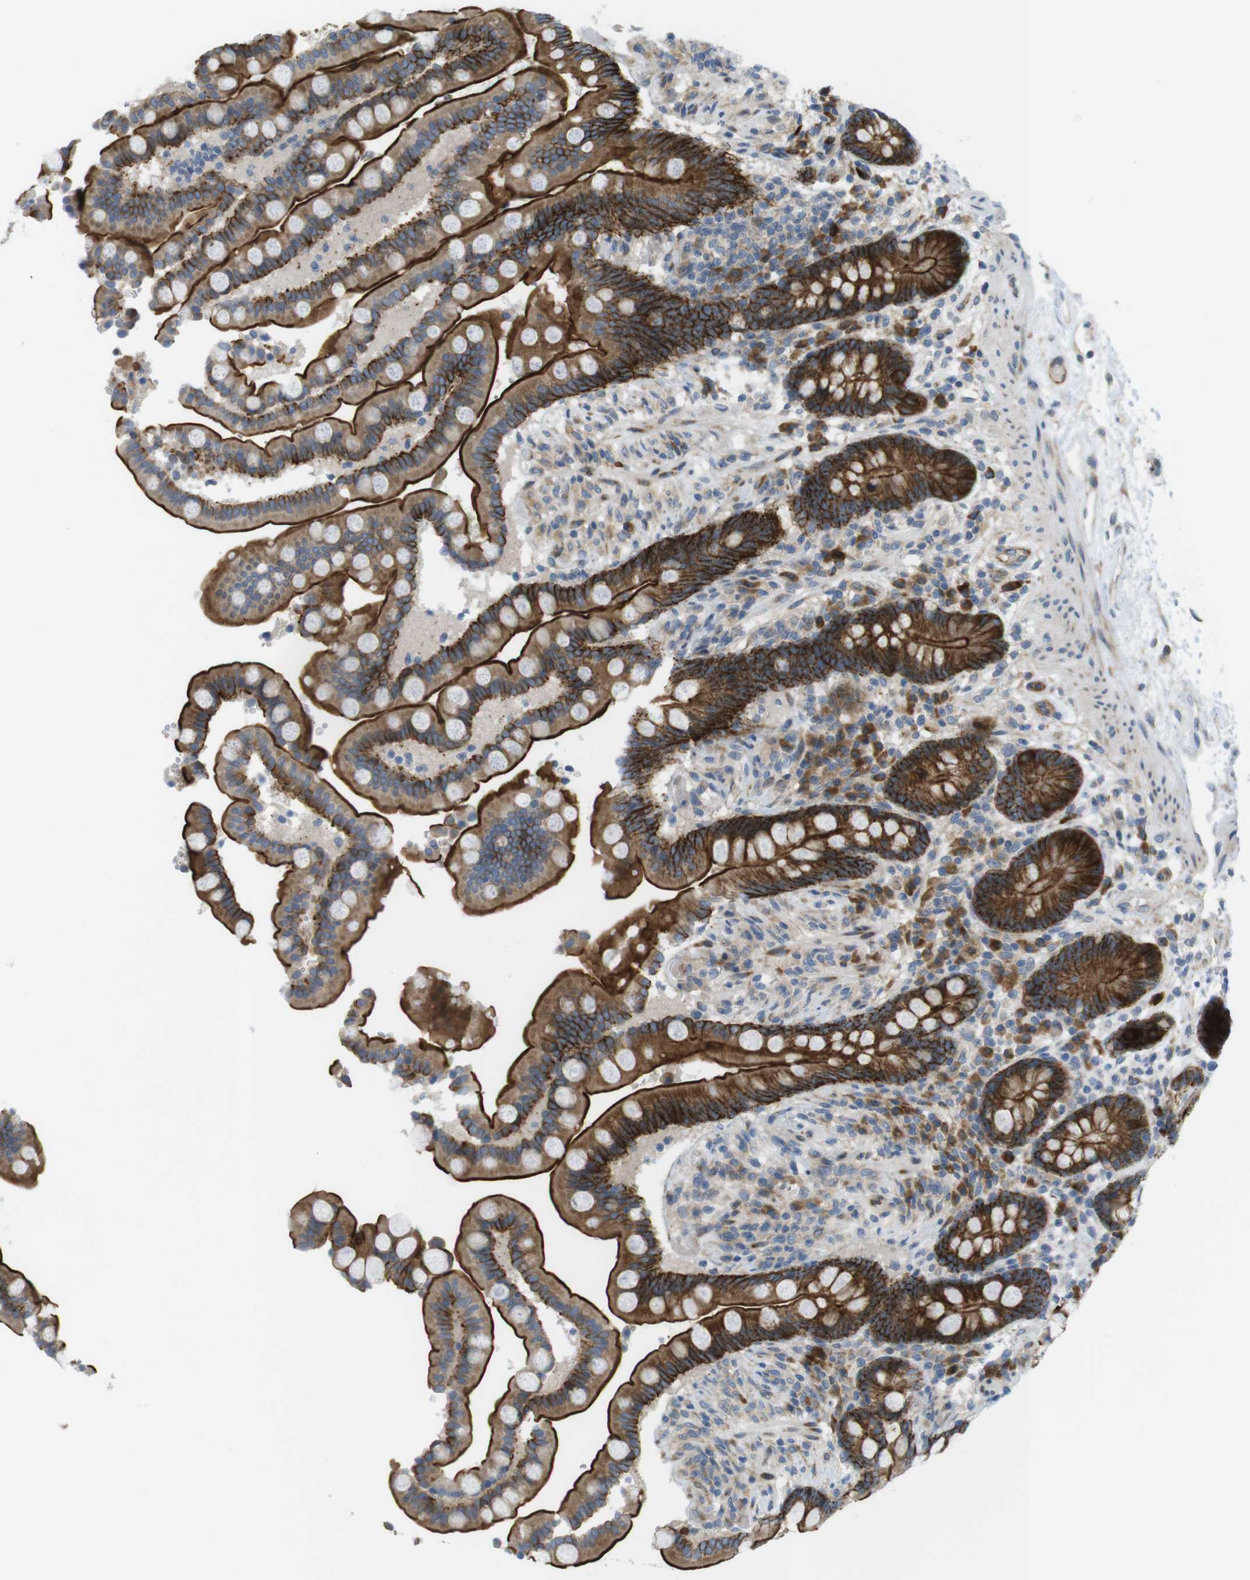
{"staining": {"intensity": "moderate", "quantity": "25%-75%", "location": "cytoplasmic/membranous"}, "tissue": "colon", "cell_type": "Endothelial cells", "image_type": "normal", "snomed": [{"axis": "morphology", "description": "Normal tissue, NOS"}, {"axis": "topography", "description": "Colon"}], "caption": "Moderate cytoplasmic/membranous staining for a protein is identified in approximately 25%-75% of endothelial cells of unremarkable colon using immunohistochemistry (IHC).", "gene": "GJC3", "patient": {"sex": "male", "age": 73}}